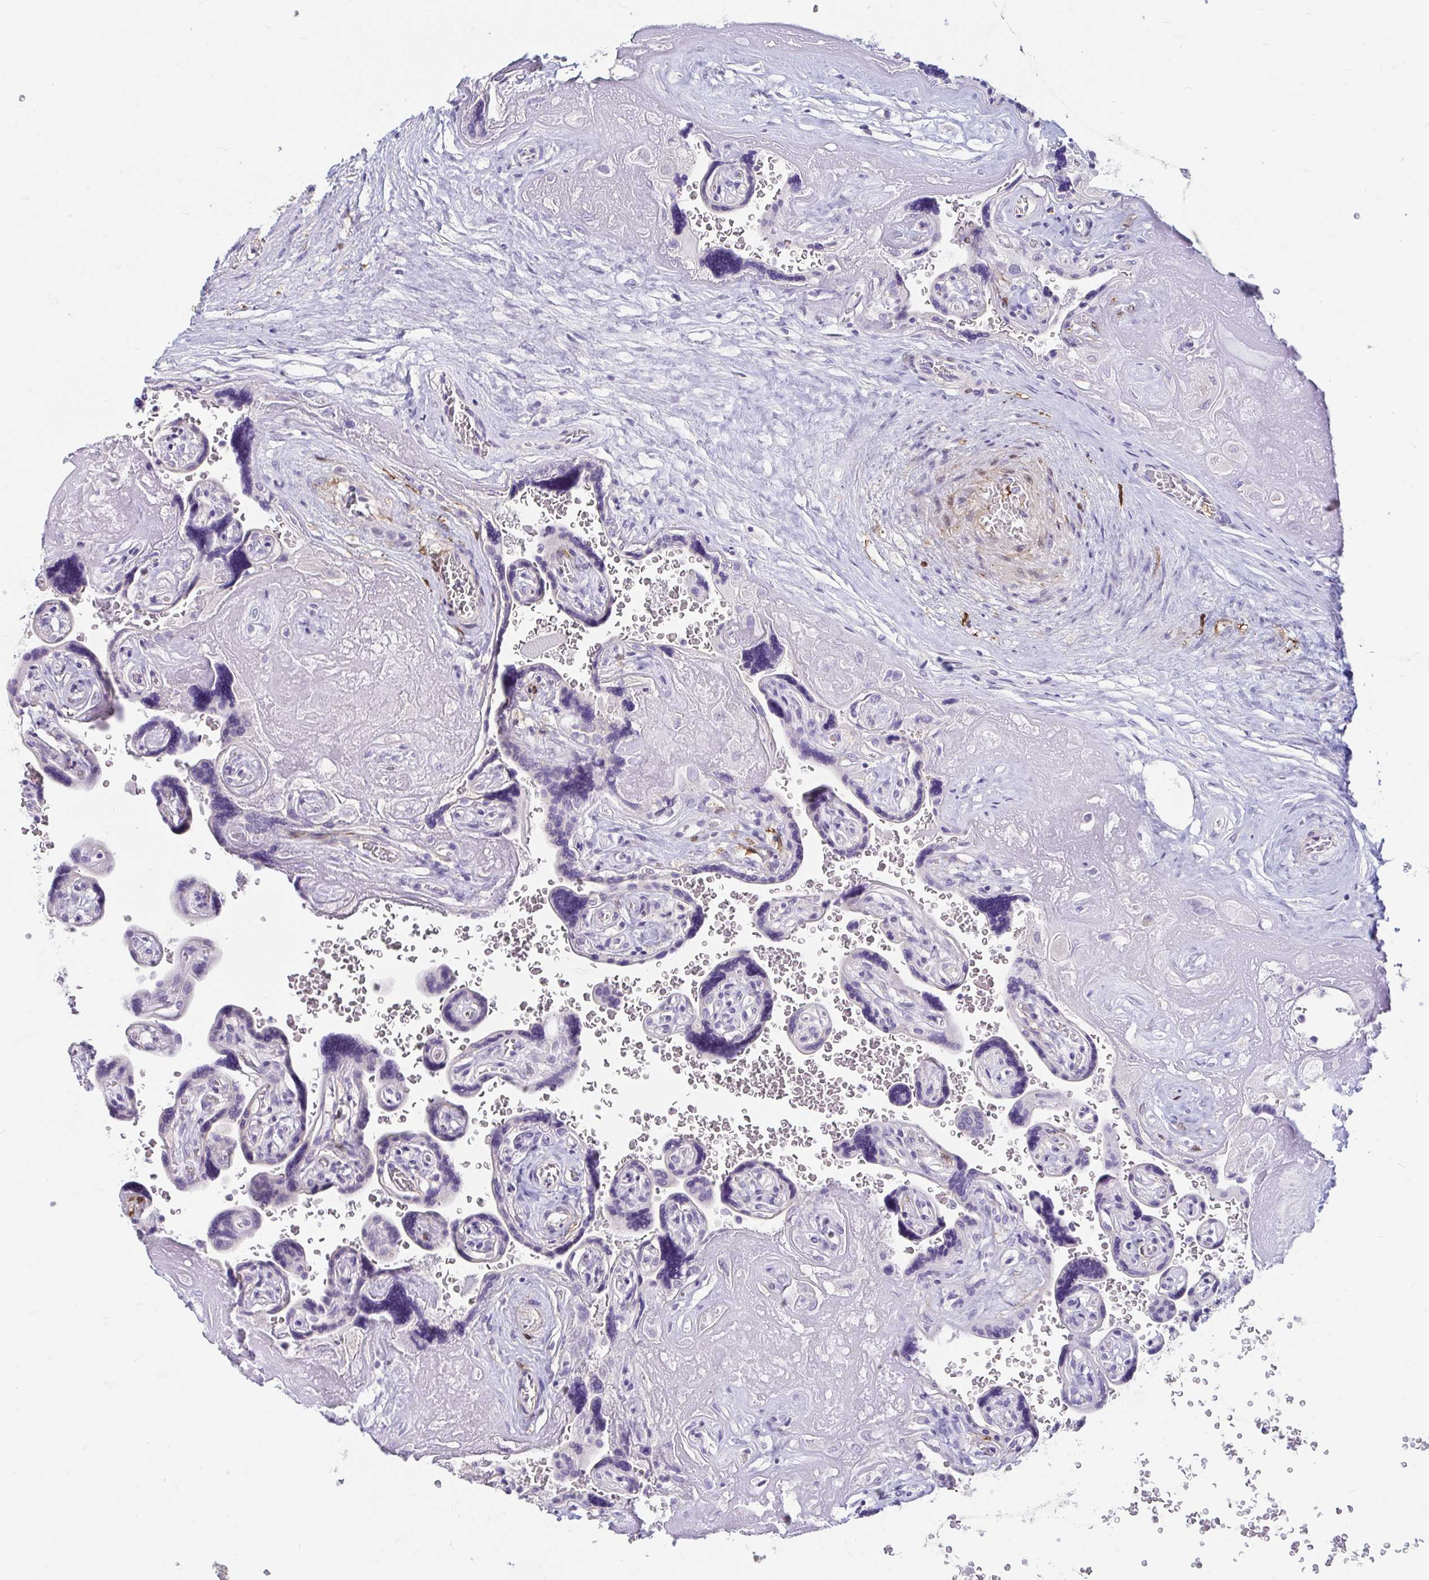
{"staining": {"intensity": "negative", "quantity": "none", "location": "none"}, "tissue": "placenta", "cell_type": "Decidual cells", "image_type": "normal", "snomed": [{"axis": "morphology", "description": "Normal tissue, NOS"}, {"axis": "topography", "description": "Placenta"}], "caption": "The image exhibits no significant expression in decidual cells of placenta. (Brightfield microscopy of DAB (3,3'-diaminobenzidine) immunohistochemistry at high magnification).", "gene": "ADH1A", "patient": {"sex": "female", "age": 32}}